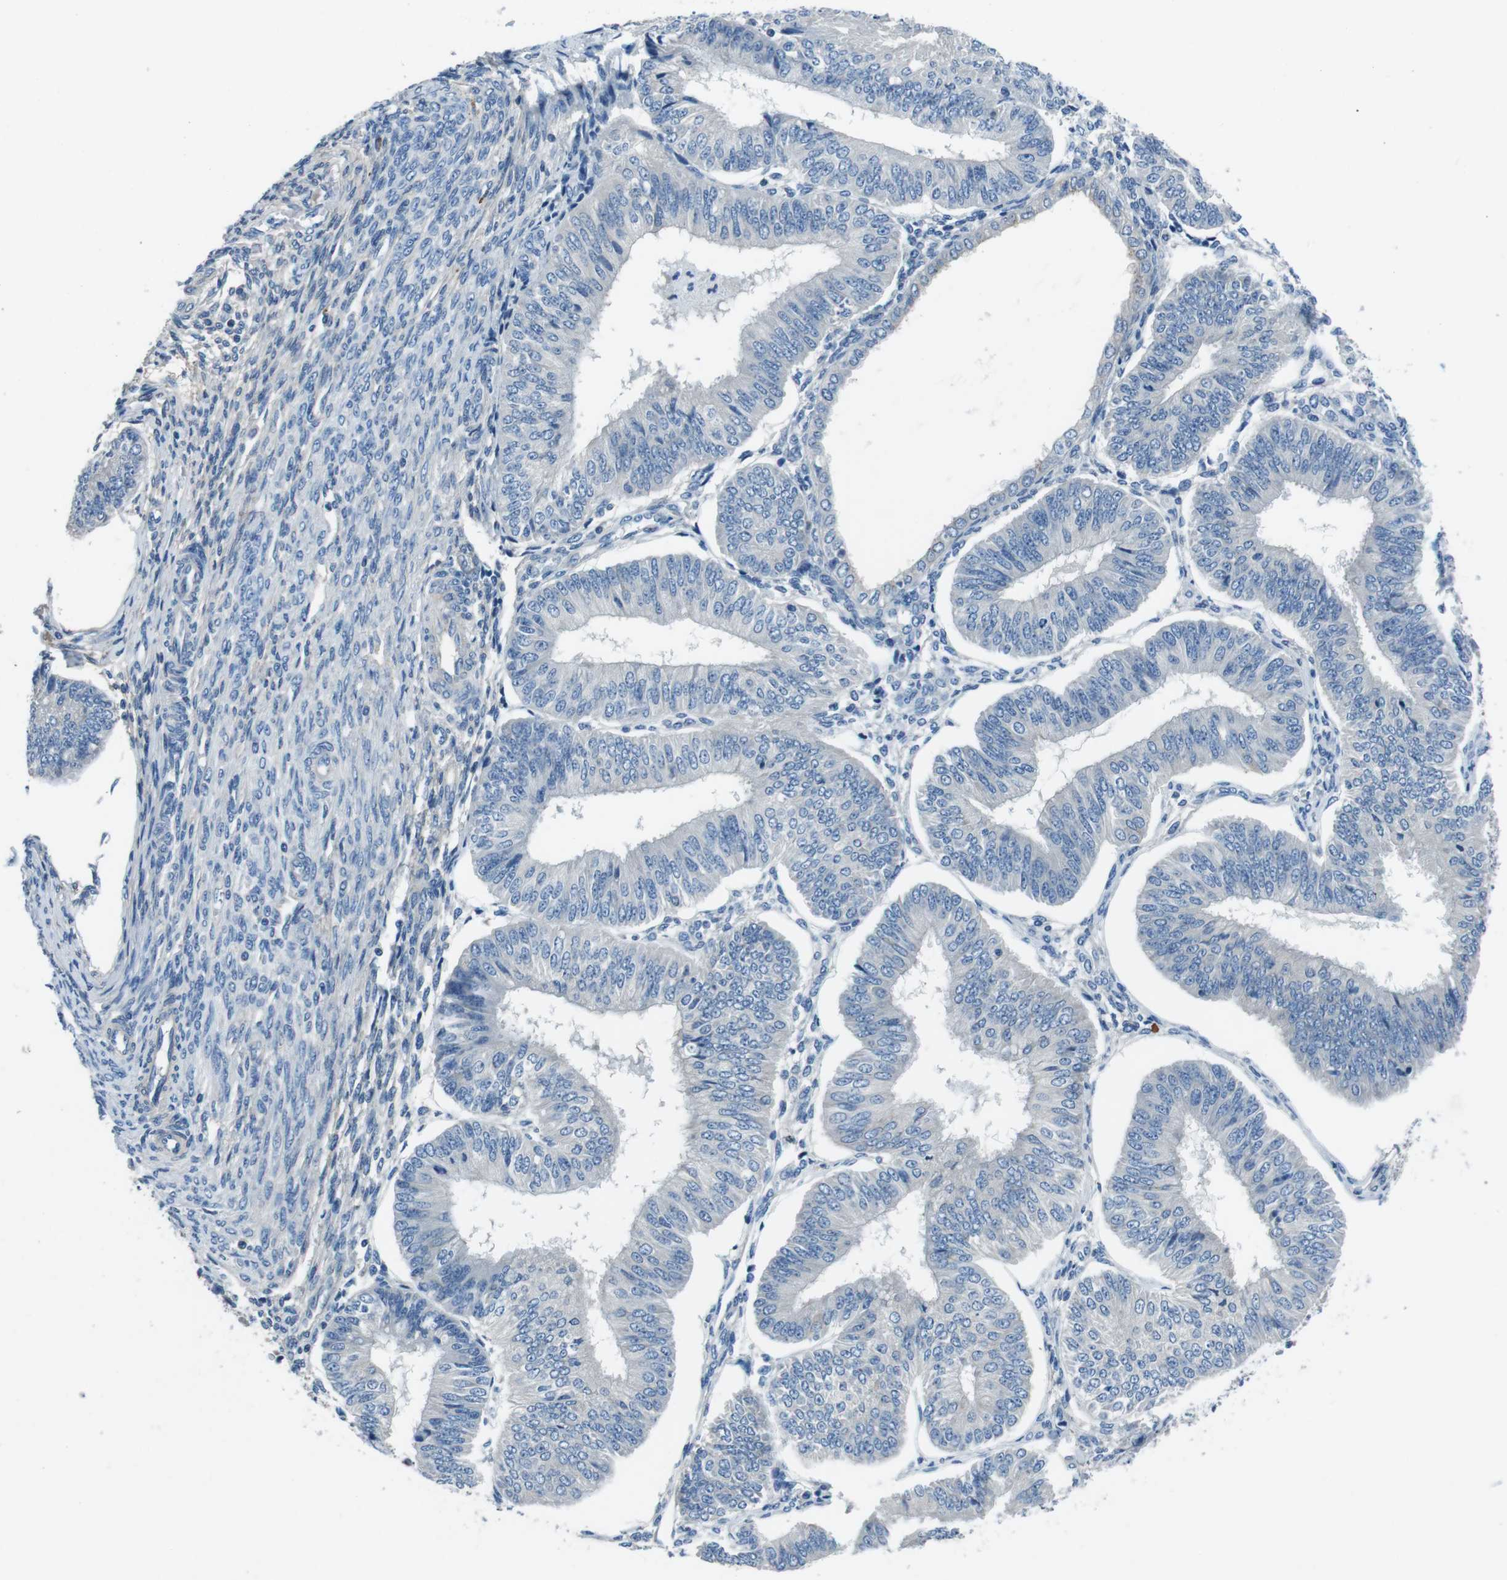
{"staining": {"intensity": "negative", "quantity": "none", "location": "none"}, "tissue": "endometrial cancer", "cell_type": "Tumor cells", "image_type": "cancer", "snomed": [{"axis": "morphology", "description": "Adenocarcinoma, NOS"}, {"axis": "topography", "description": "Endometrium"}], "caption": "Endometrial adenocarcinoma was stained to show a protein in brown. There is no significant staining in tumor cells.", "gene": "TULP3", "patient": {"sex": "female", "age": 58}}